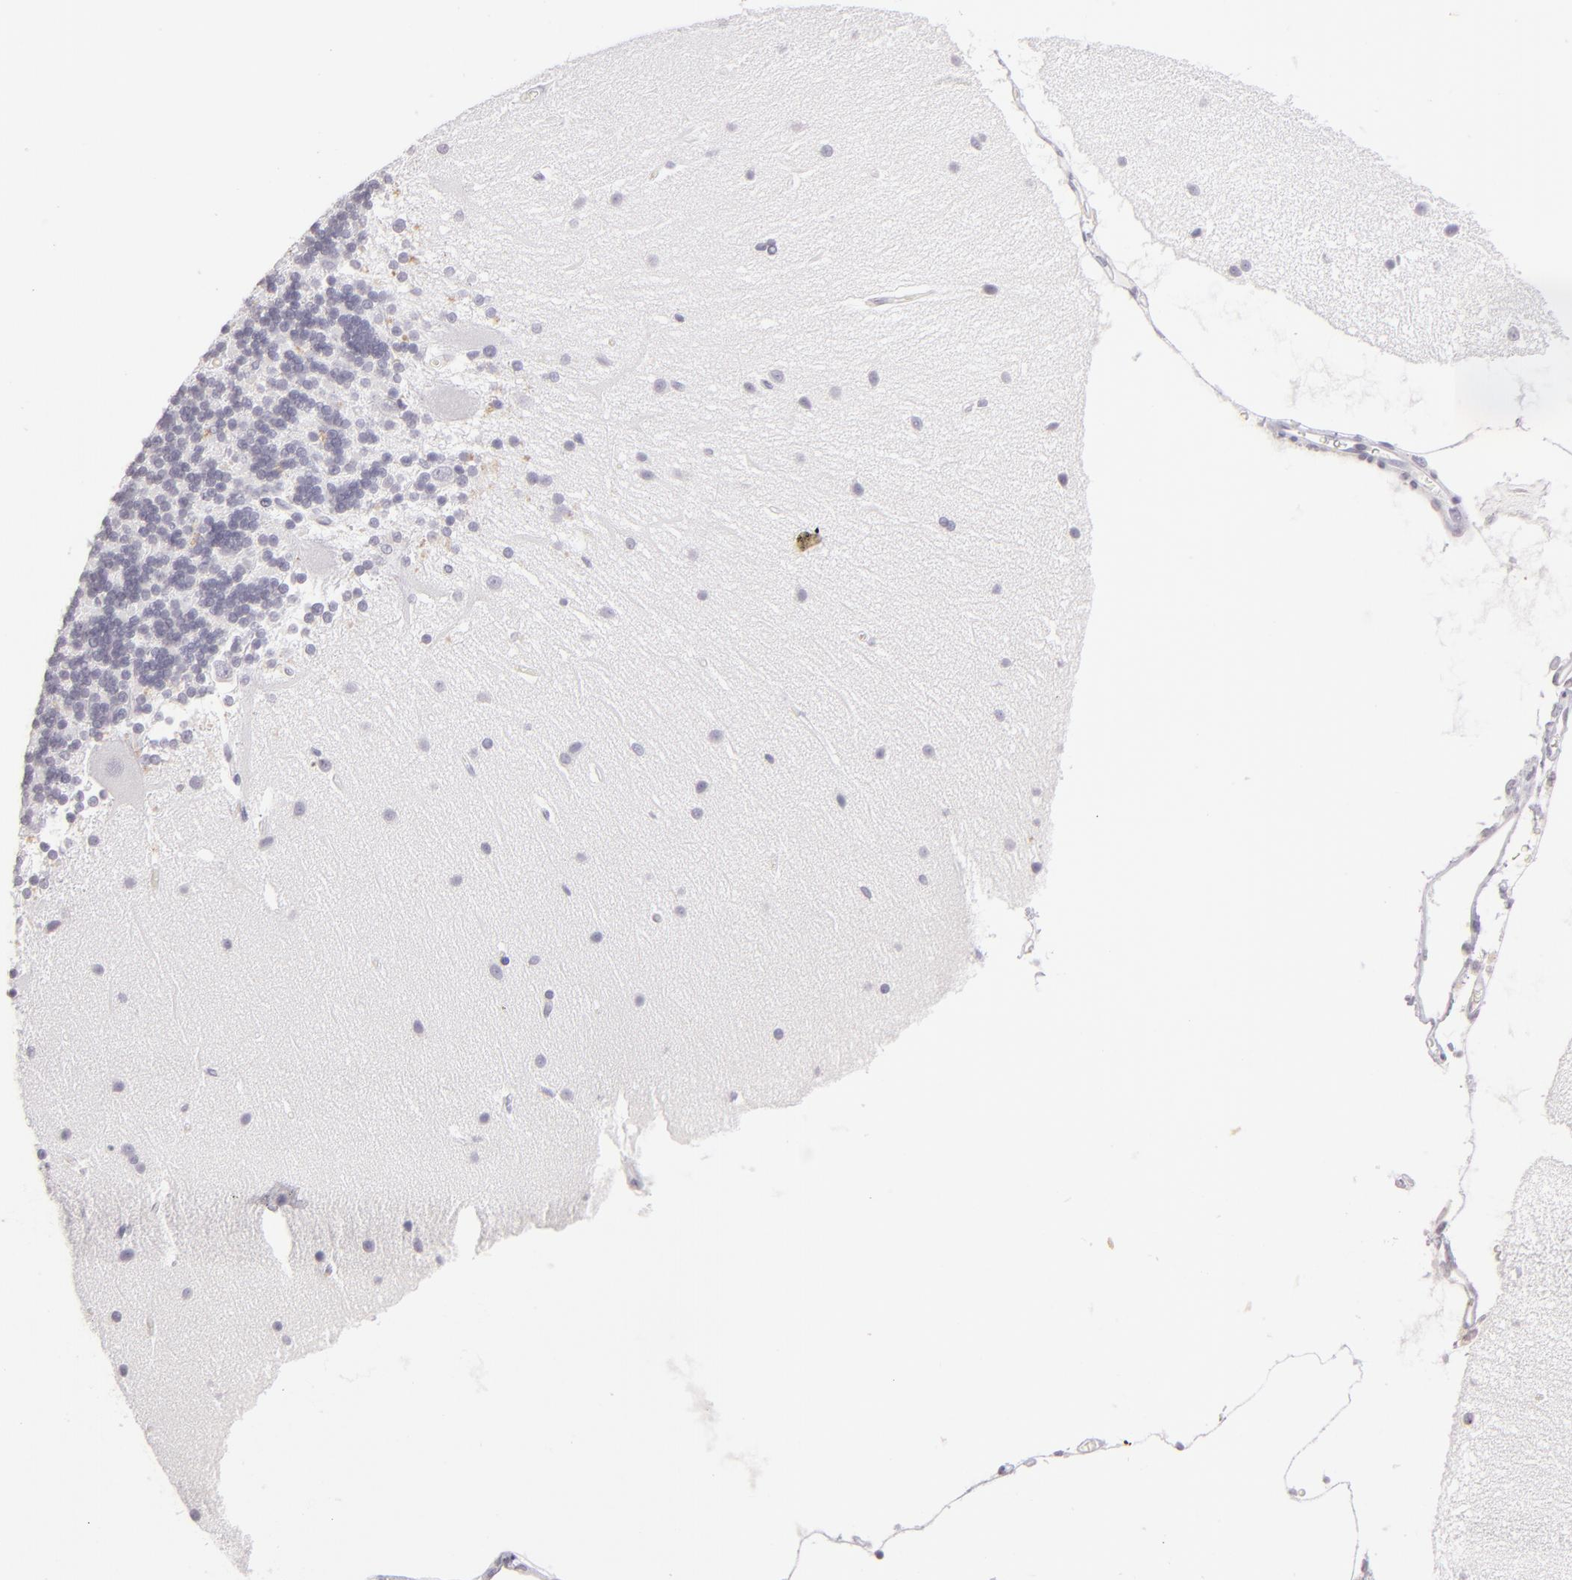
{"staining": {"intensity": "negative", "quantity": "none", "location": "none"}, "tissue": "cerebellum", "cell_type": "Cells in granular layer", "image_type": "normal", "snomed": [{"axis": "morphology", "description": "Normal tissue, NOS"}, {"axis": "topography", "description": "Cerebellum"}], "caption": "This histopathology image is of unremarkable cerebellum stained with immunohistochemistry (IHC) to label a protein in brown with the nuclei are counter-stained blue. There is no staining in cells in granular layer.", "gene": "IL2RA", "patient": {"sex": "female", "age": 54}}